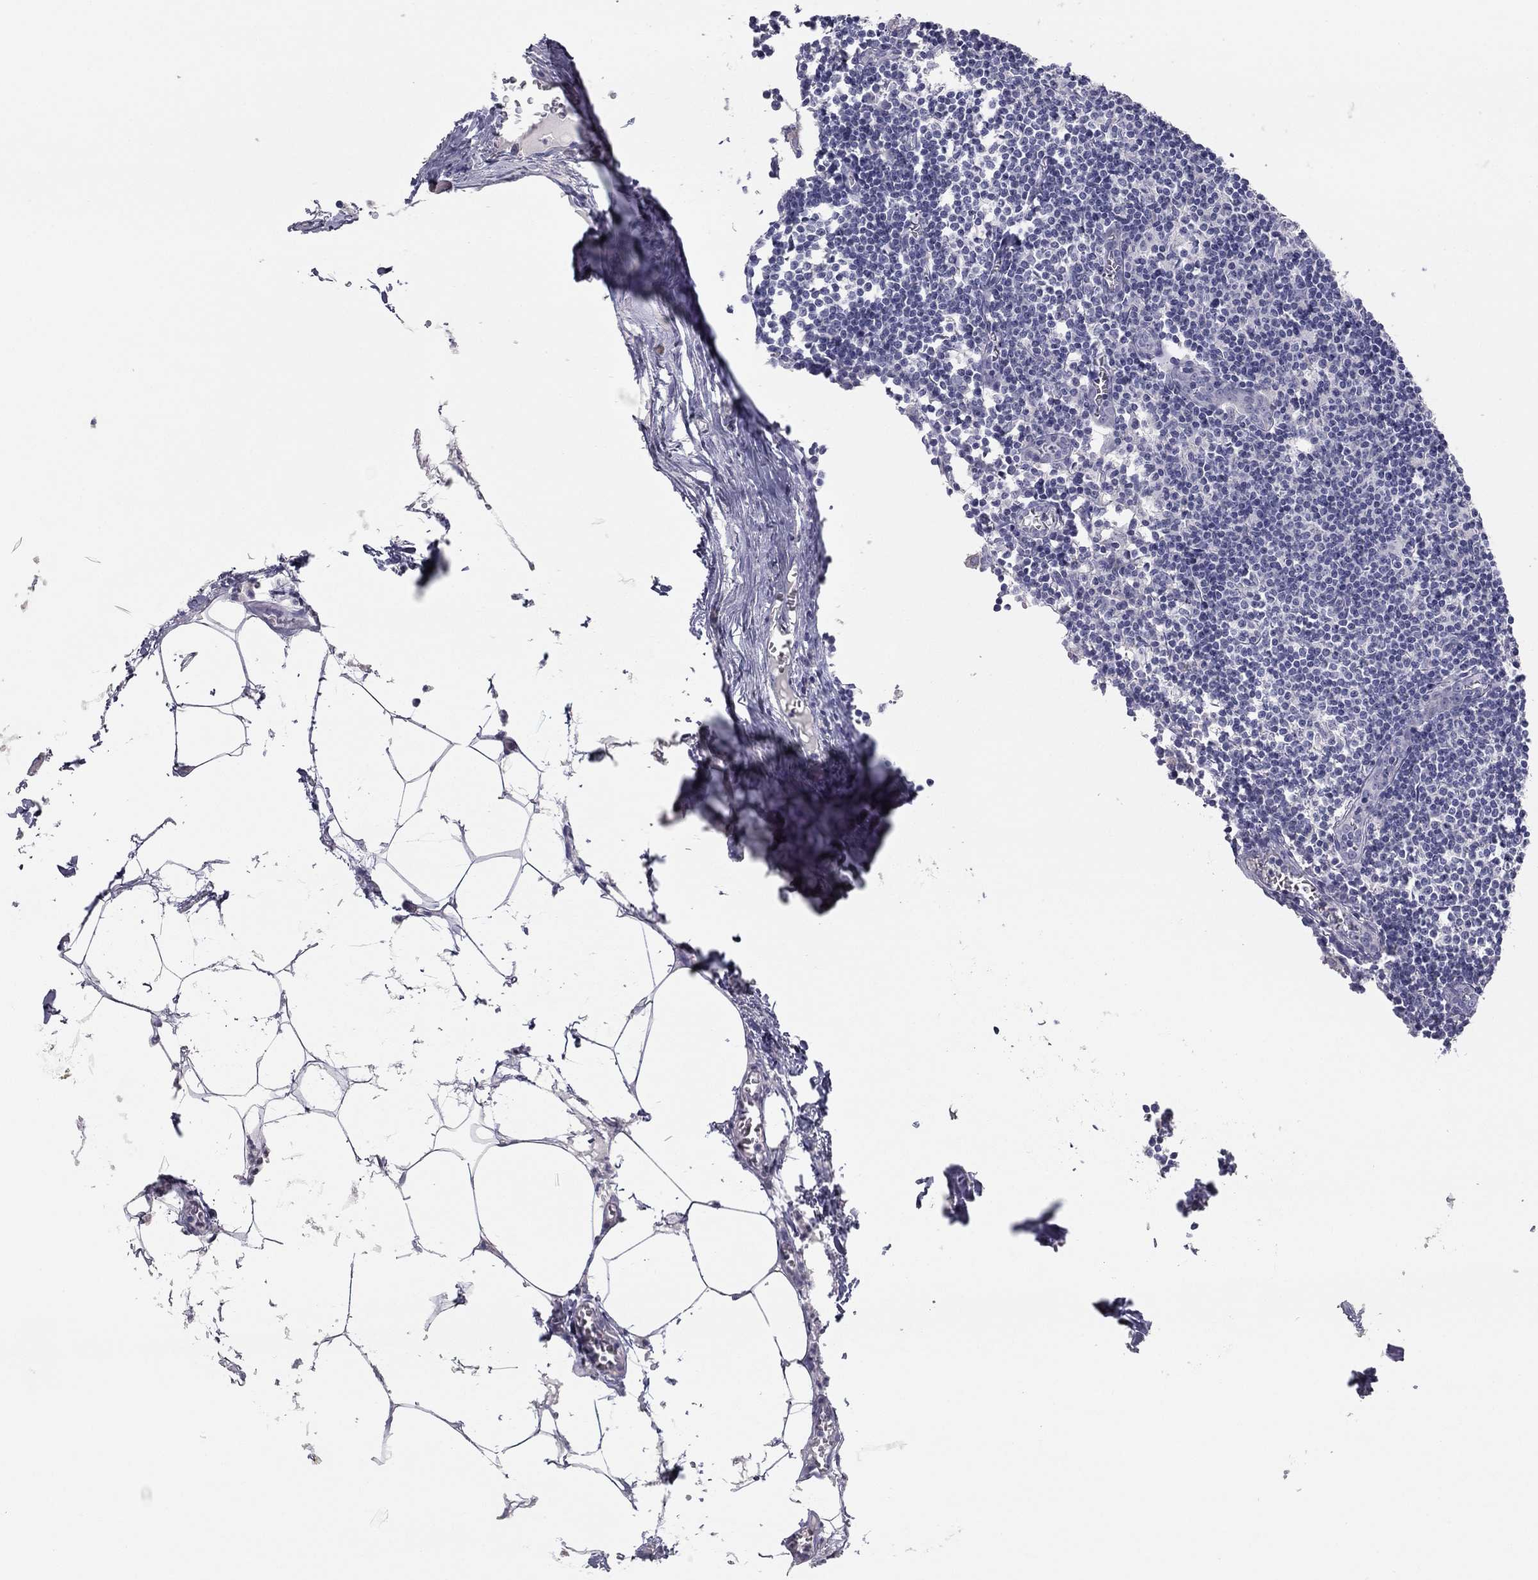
{"staining": {"intensity": "negative", "quantity": "none", "location": "none"}, "tissue": "lymph node", "cell_type": "Non-germinal center cells", "image_type": "normal", "snomed": [{"axis": "morphology", "description": "Normal tissue, NOS"}, {"axis": "topography", "description": "Lymph node"}], "caption": "The histopathology image displays no staining of non-germinal center cells in unremarkable lymph node.", "gene": "GRK7", "patient": {"sex": "male", "age": 59}}